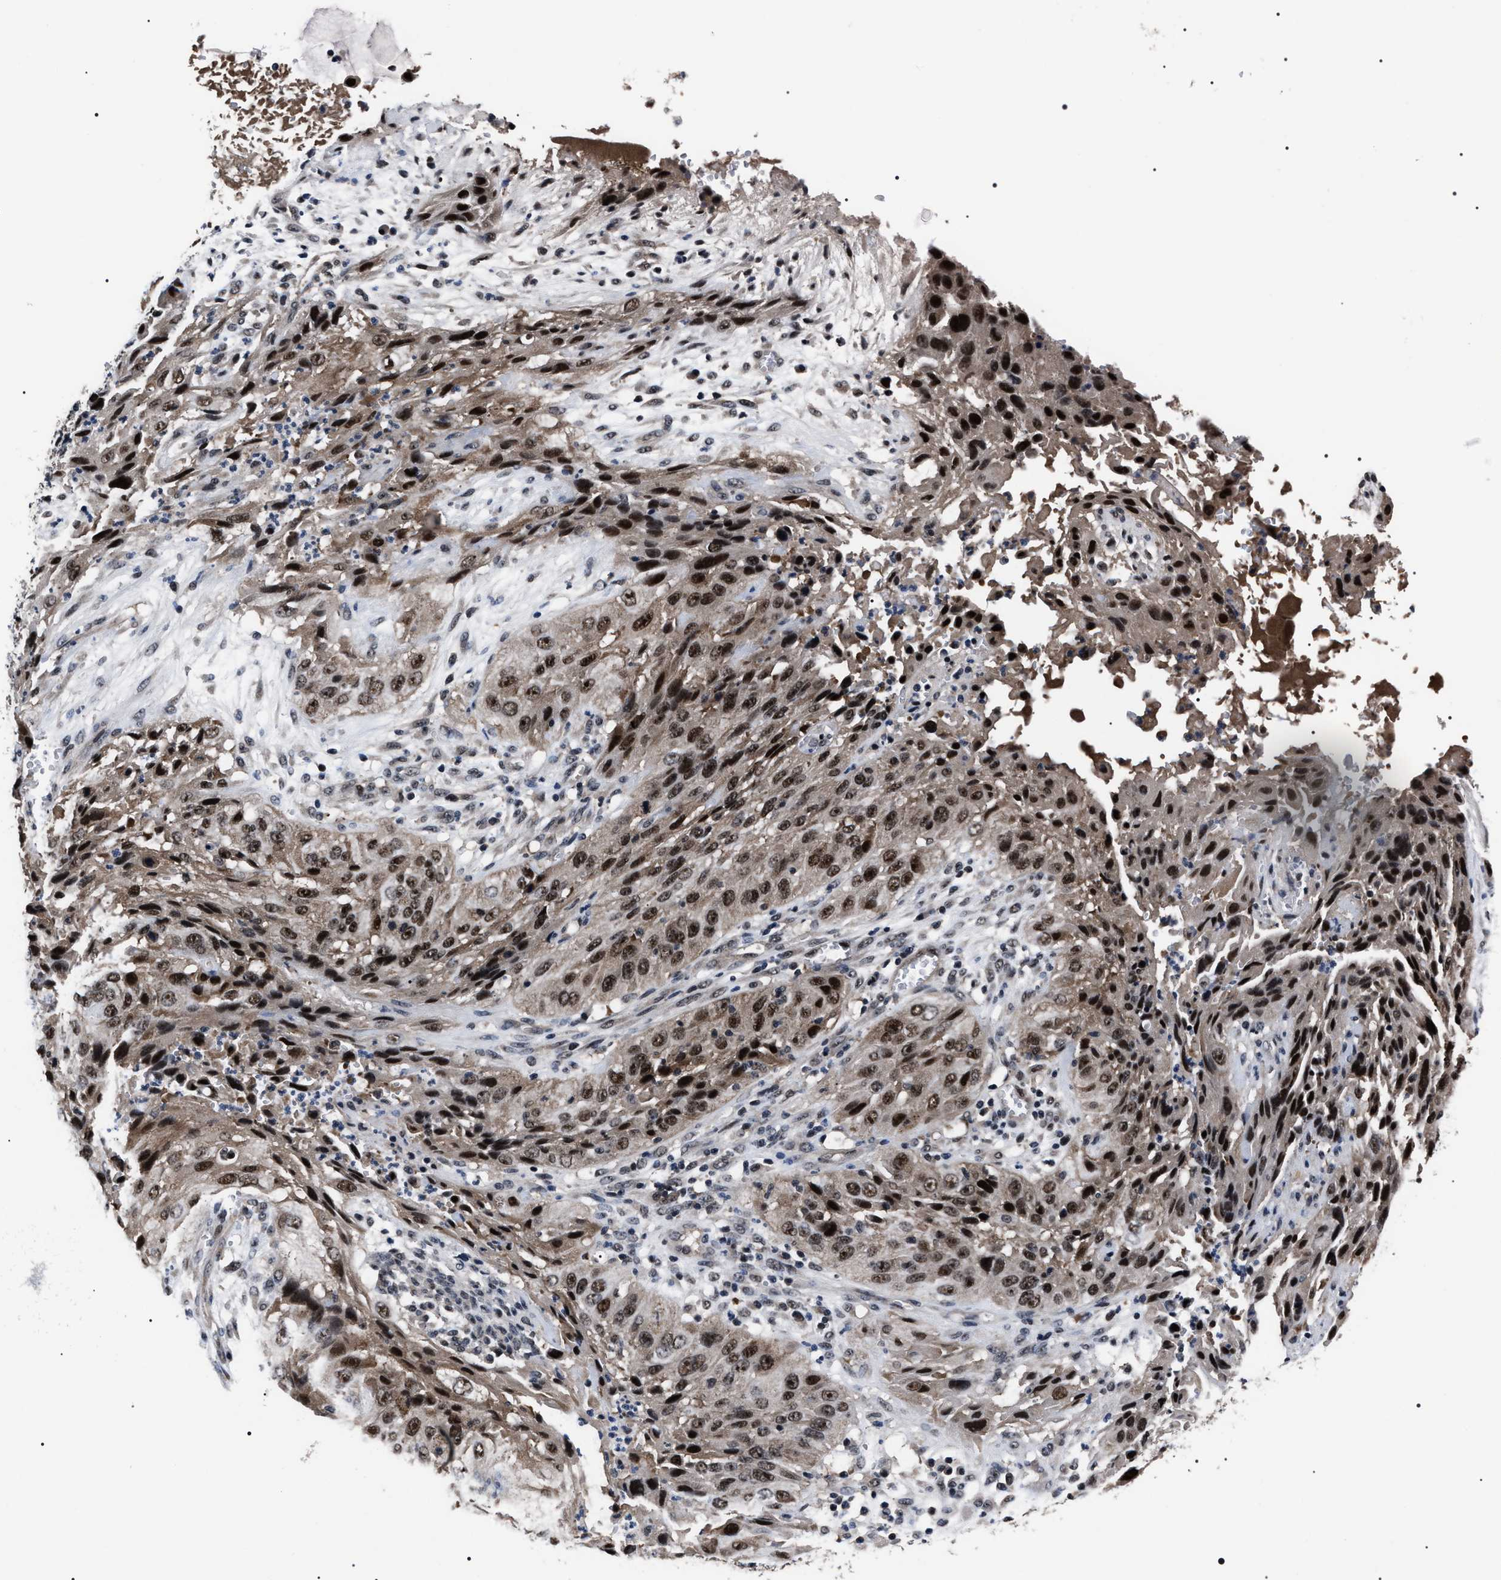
{"staining": {"intensity": "strong", "quantity": ">75%", "location": "cytoplasmic/membranous,nuclear"}, "tissue": "cervical cancer", "cell_type": "Tumor cells", "image_type": "cancer", "snomed": [{"axis": "morphology", "description": "Squamous cell carcinoma, NOS"}, {"axis": "topography", "description": "Cervix"}], "caption": "A micrograph showing strong cytoplasmic/membranous and nuclear staining in approximately >75% of tumor cells in cervical squamous cell carcinoma, as visualized by brown immunohistochemical staining.", "gene": "CSNK2A1", "patient": {"sex": "female", "age": 32}}